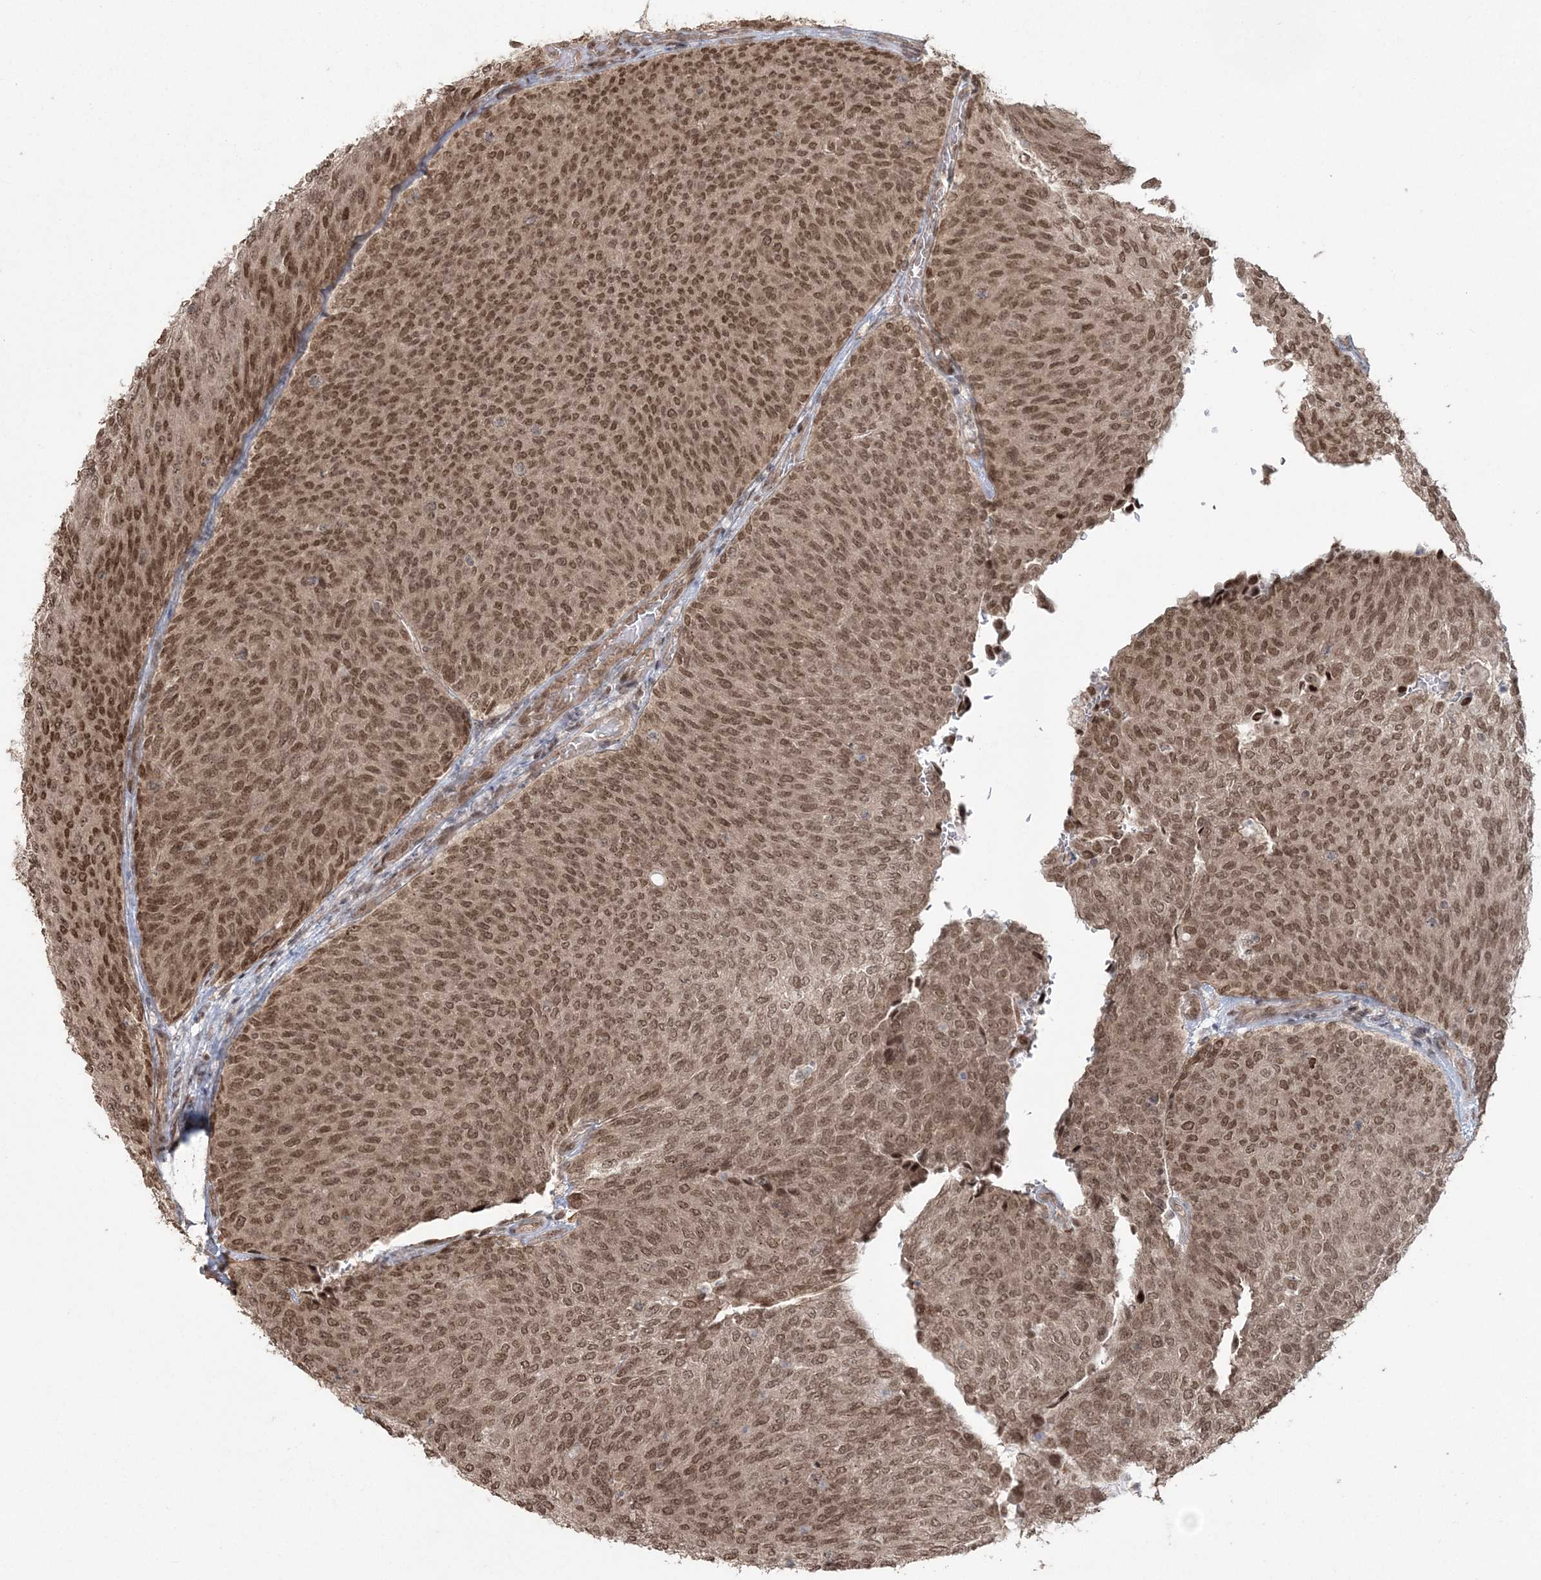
{"staining": {"intensity": "moderate", "quantity": ">75%", "location": "cytoplasmic/membranous,nuclear"}, "tissue": "urothelial cancer", "cell_type": "Tumor cells", "image_type": "cancer", "snomed": [{"axis": "morphology", "description": "Urothelial carcinoma, Low grade"}, {"axis": "topography", "description": "Urinary bladder"}], "caption": "Human low-grade urothelial carcinoma stained with a brown dye exhibits moderate cytoplasmic/membranous and nuclear positive expression in about >75% of tumor cells.", "gene": "EPB41L4A", "patient": {"sex": "female", "age": 79}}